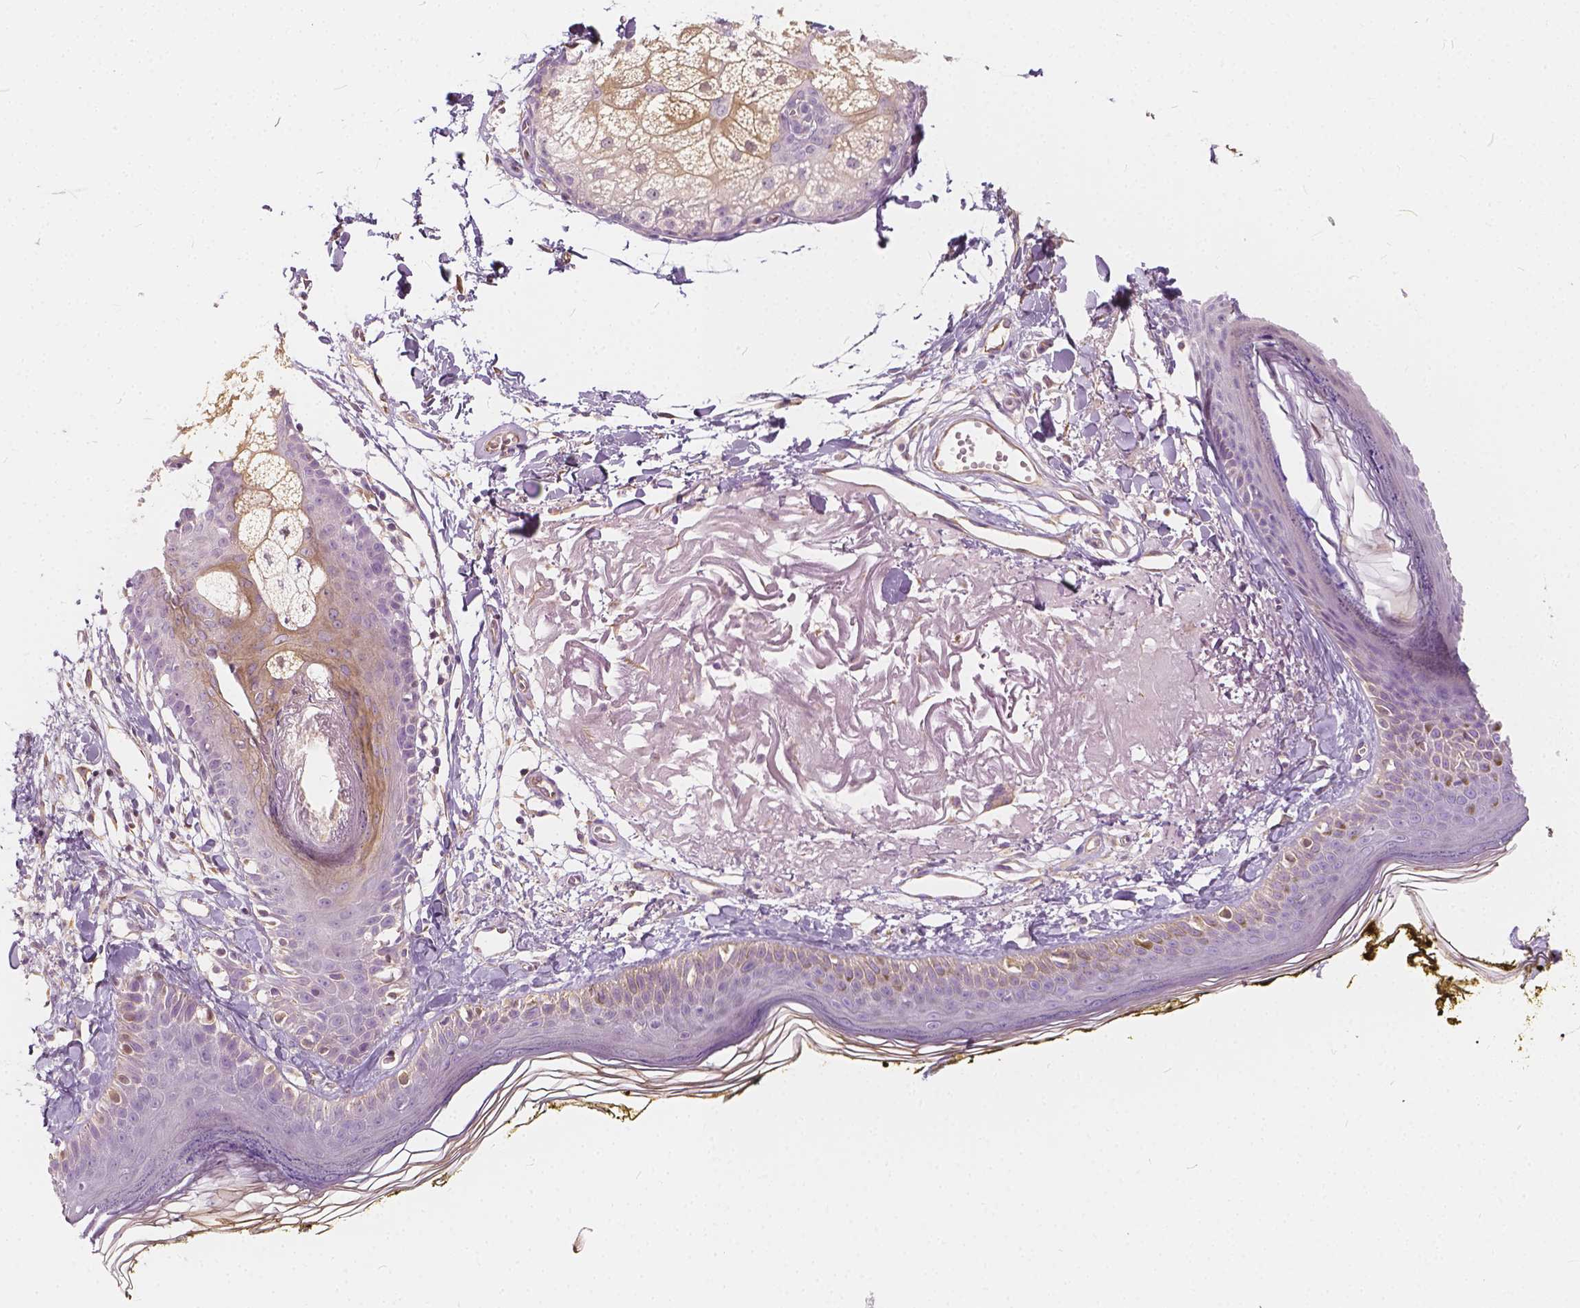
{"staining": {"intensity": "negative", "quantity": "none", "location": "none"}, "tissue": "skin", "cell_type": "Fibroblasts", "image_type": "normal", "snomed": [{"axis": "morphology", "description": "Normal tissue, NOS"}, {"axis": "topography", "description": "Skin"}], "caption": "IHC of normal human skin reveals no expression in fibroblasts. The staining was performed using DAB to visualize the protein expression in brown, while the nuclei were stained in blue with hematoxylin (Magnification: 20x).", "gene": "KIAA0513", "patient": {"sex": "male", "age": 76}}